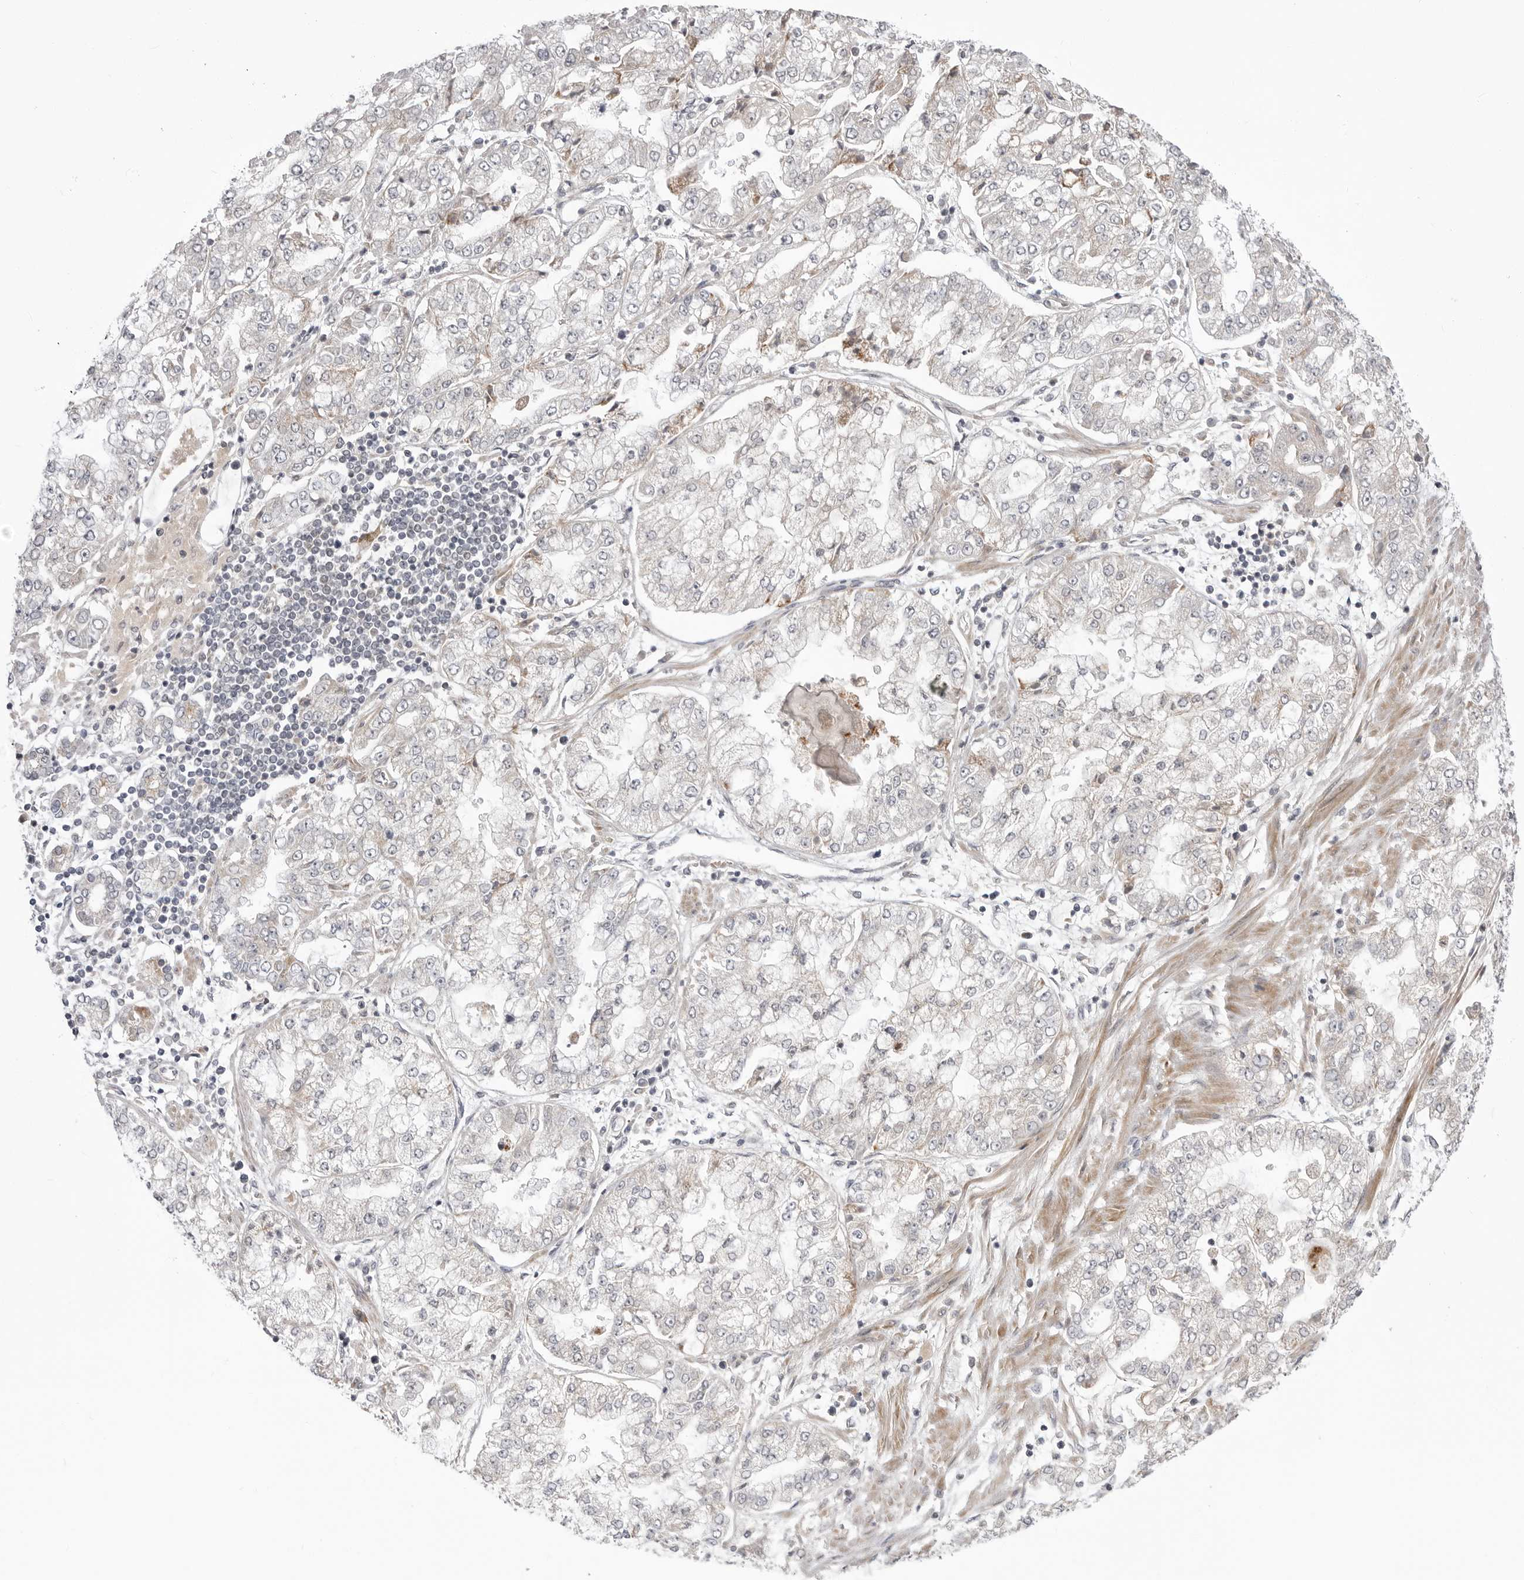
{"staining": {"intensity": "negative", "quantity": "none", "location": "none"}, "tissue": "stomach cancer", "cell_type": "Tumor cells", "image_type": "cancer", "snomed": [{"axis": "morphology", "description": "Adenocarcinoma, NOS"}, {"axis": "topography", "description": "Stomach"}], "caption": "Immunohistochemical staining of human stomach cancer exhibits no significant expression in tumor cells.", "gene": "CCDC18", "patient": {"sex": "male", "age": 76}}